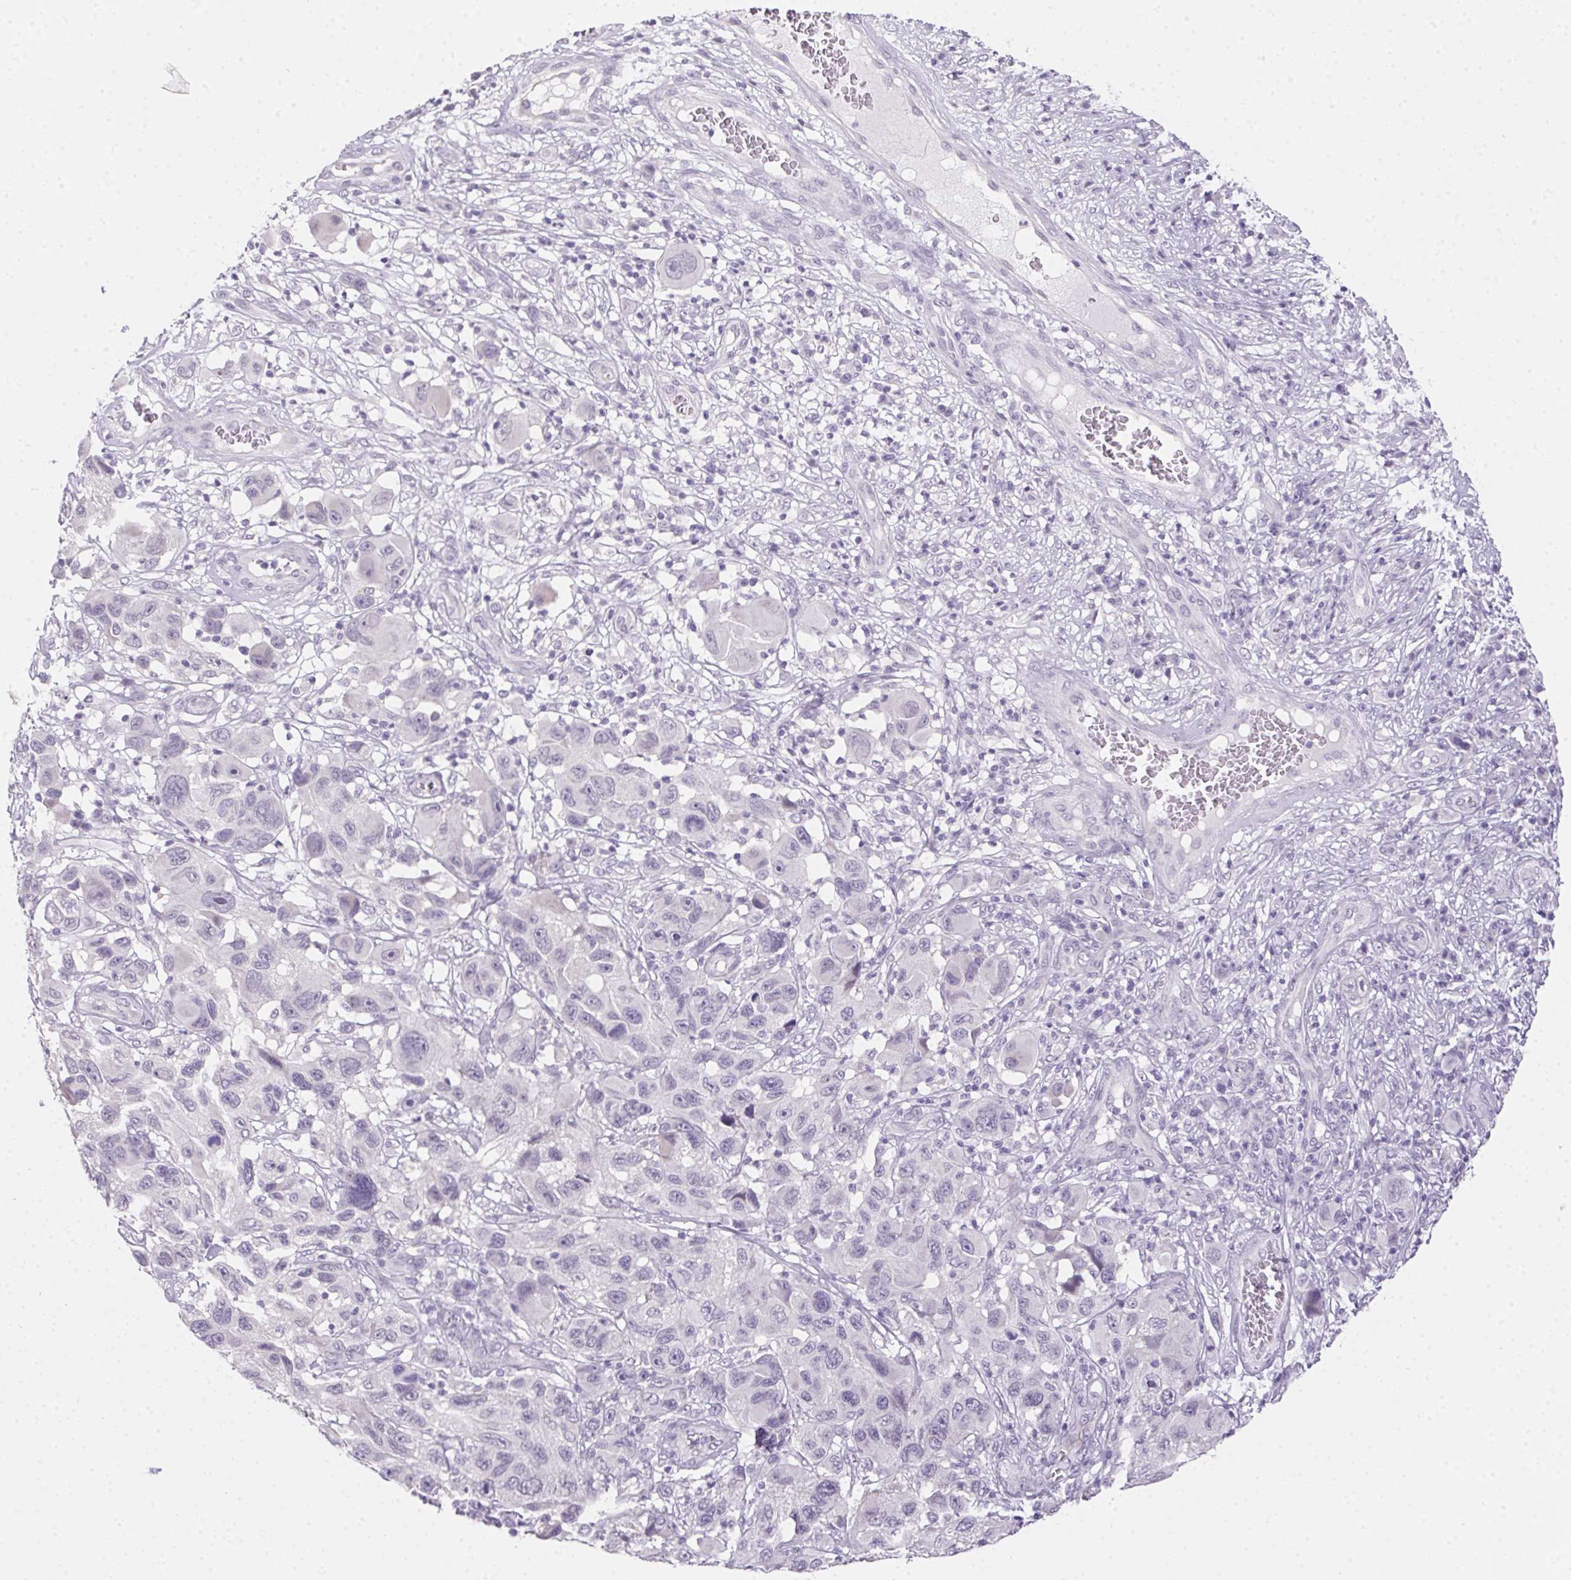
{"staining": {"intensity": "negative", "quantity": "none", "location": "none"}, "tissue": "melanoma", "cell_type": "Tumor cells", "image_type": "cancer", "snomed": [{"axis": "morphology", "description": "Malignant melanoma, NOS"}, {"axis": "topography", "description": "Skin"}], "caption": "Immunohistochemistry (IHC) photomicrograph of human malignant melanoma stained for a protein (brown), which exhibits no staining in tumor cells. Nuclei are stained in blue.", "gene": "MORC1", "patient": {"sex": "male", "age": 53}}